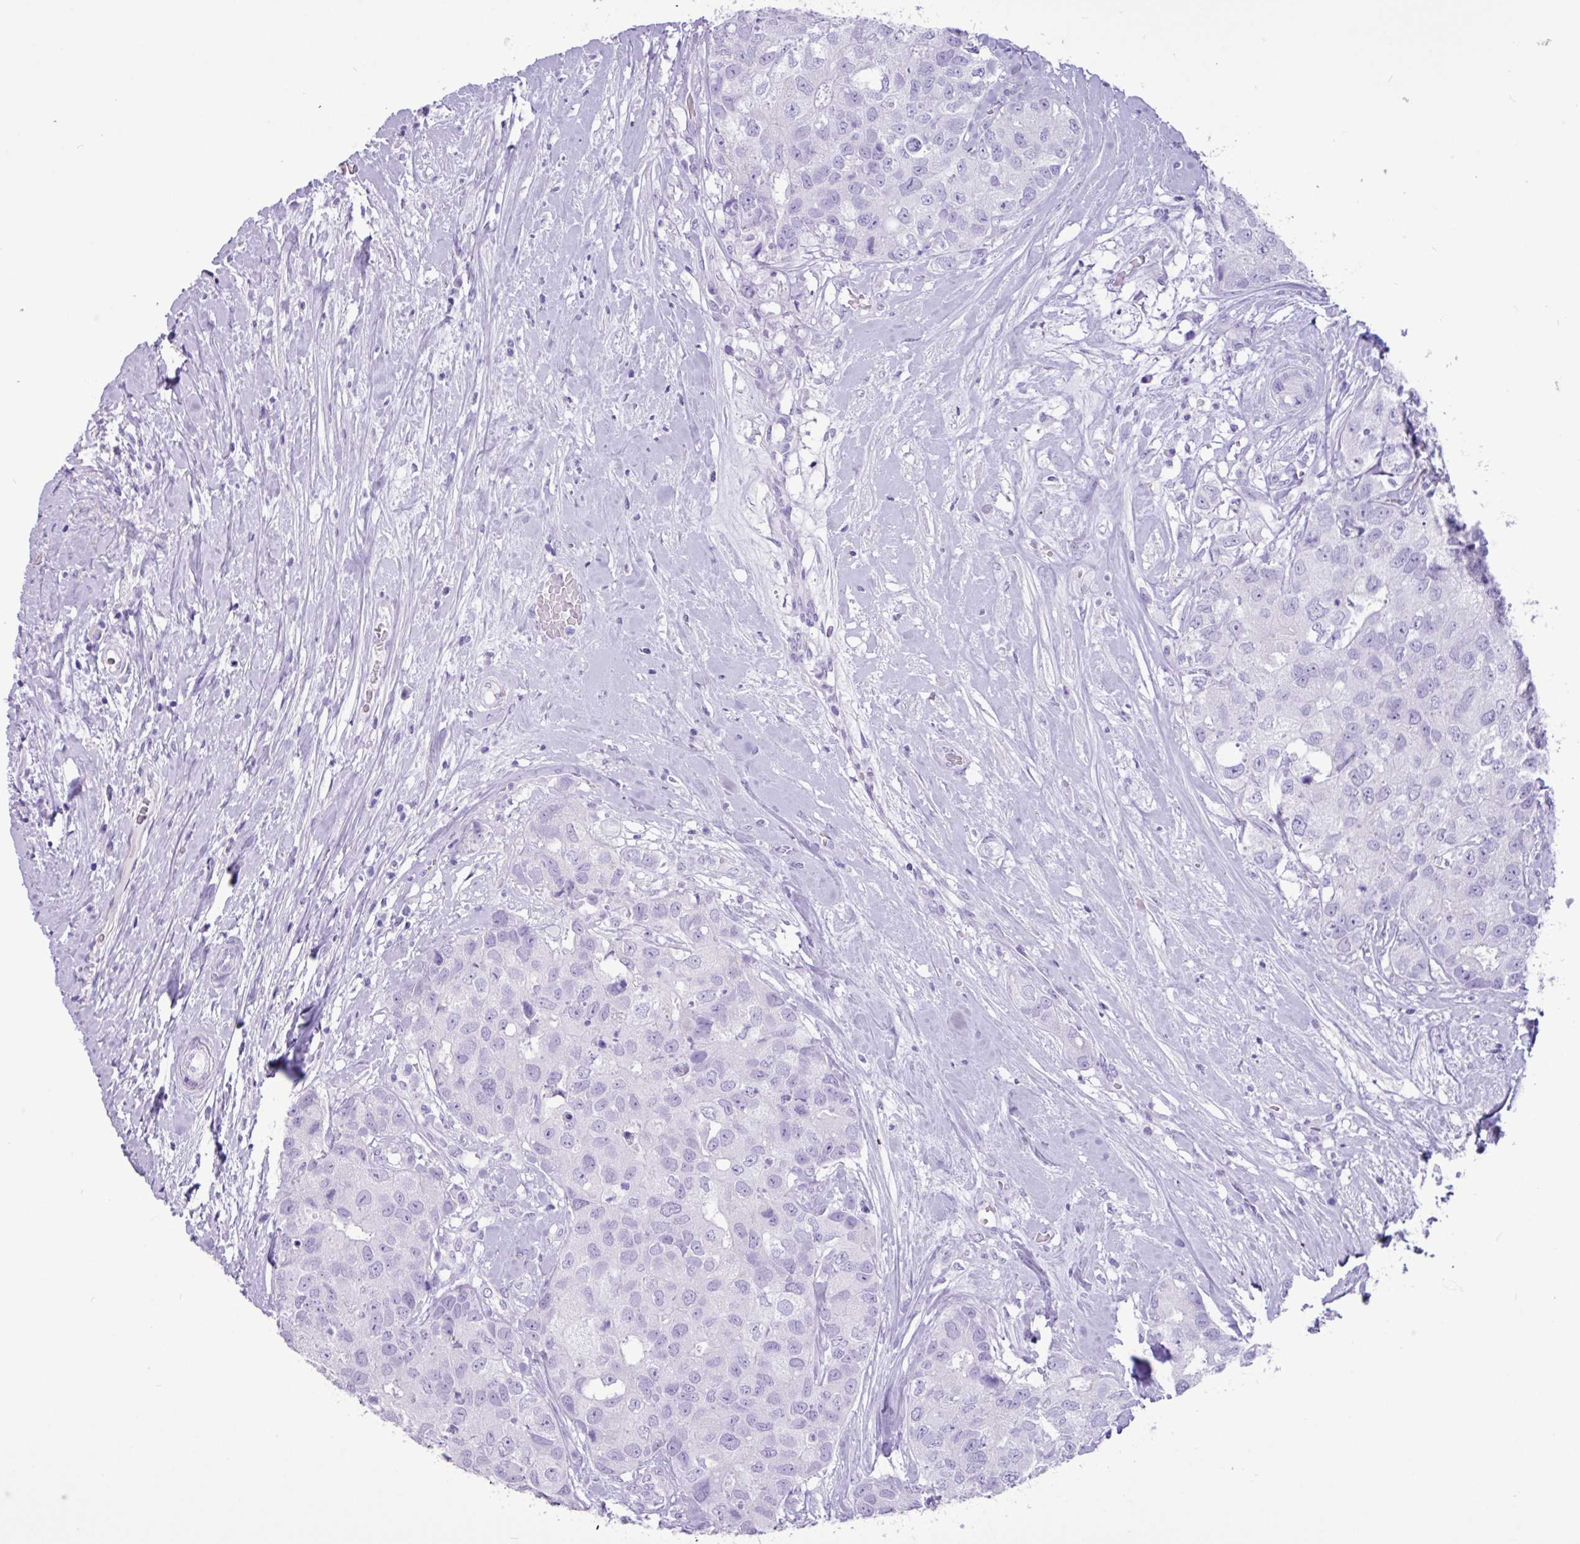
{"staining": {"intensity": "negative", "quantity": "none", "location": "none"}, "tissue": "breast cancer", "cell_type": "Tumor cells", "image_type": "cancer", "snomed": [{"axis": "morphology", "description": "Duct carcinoma"}, {"axis": "topography", "description": "Breast"}], "caption": "Breast invasive ductal carcinoma was stained to show a protein in brown. There is no significant staining in tumor cells.", "gene": "CKMT2", "patient": {"sex": "female", "age": 62}}